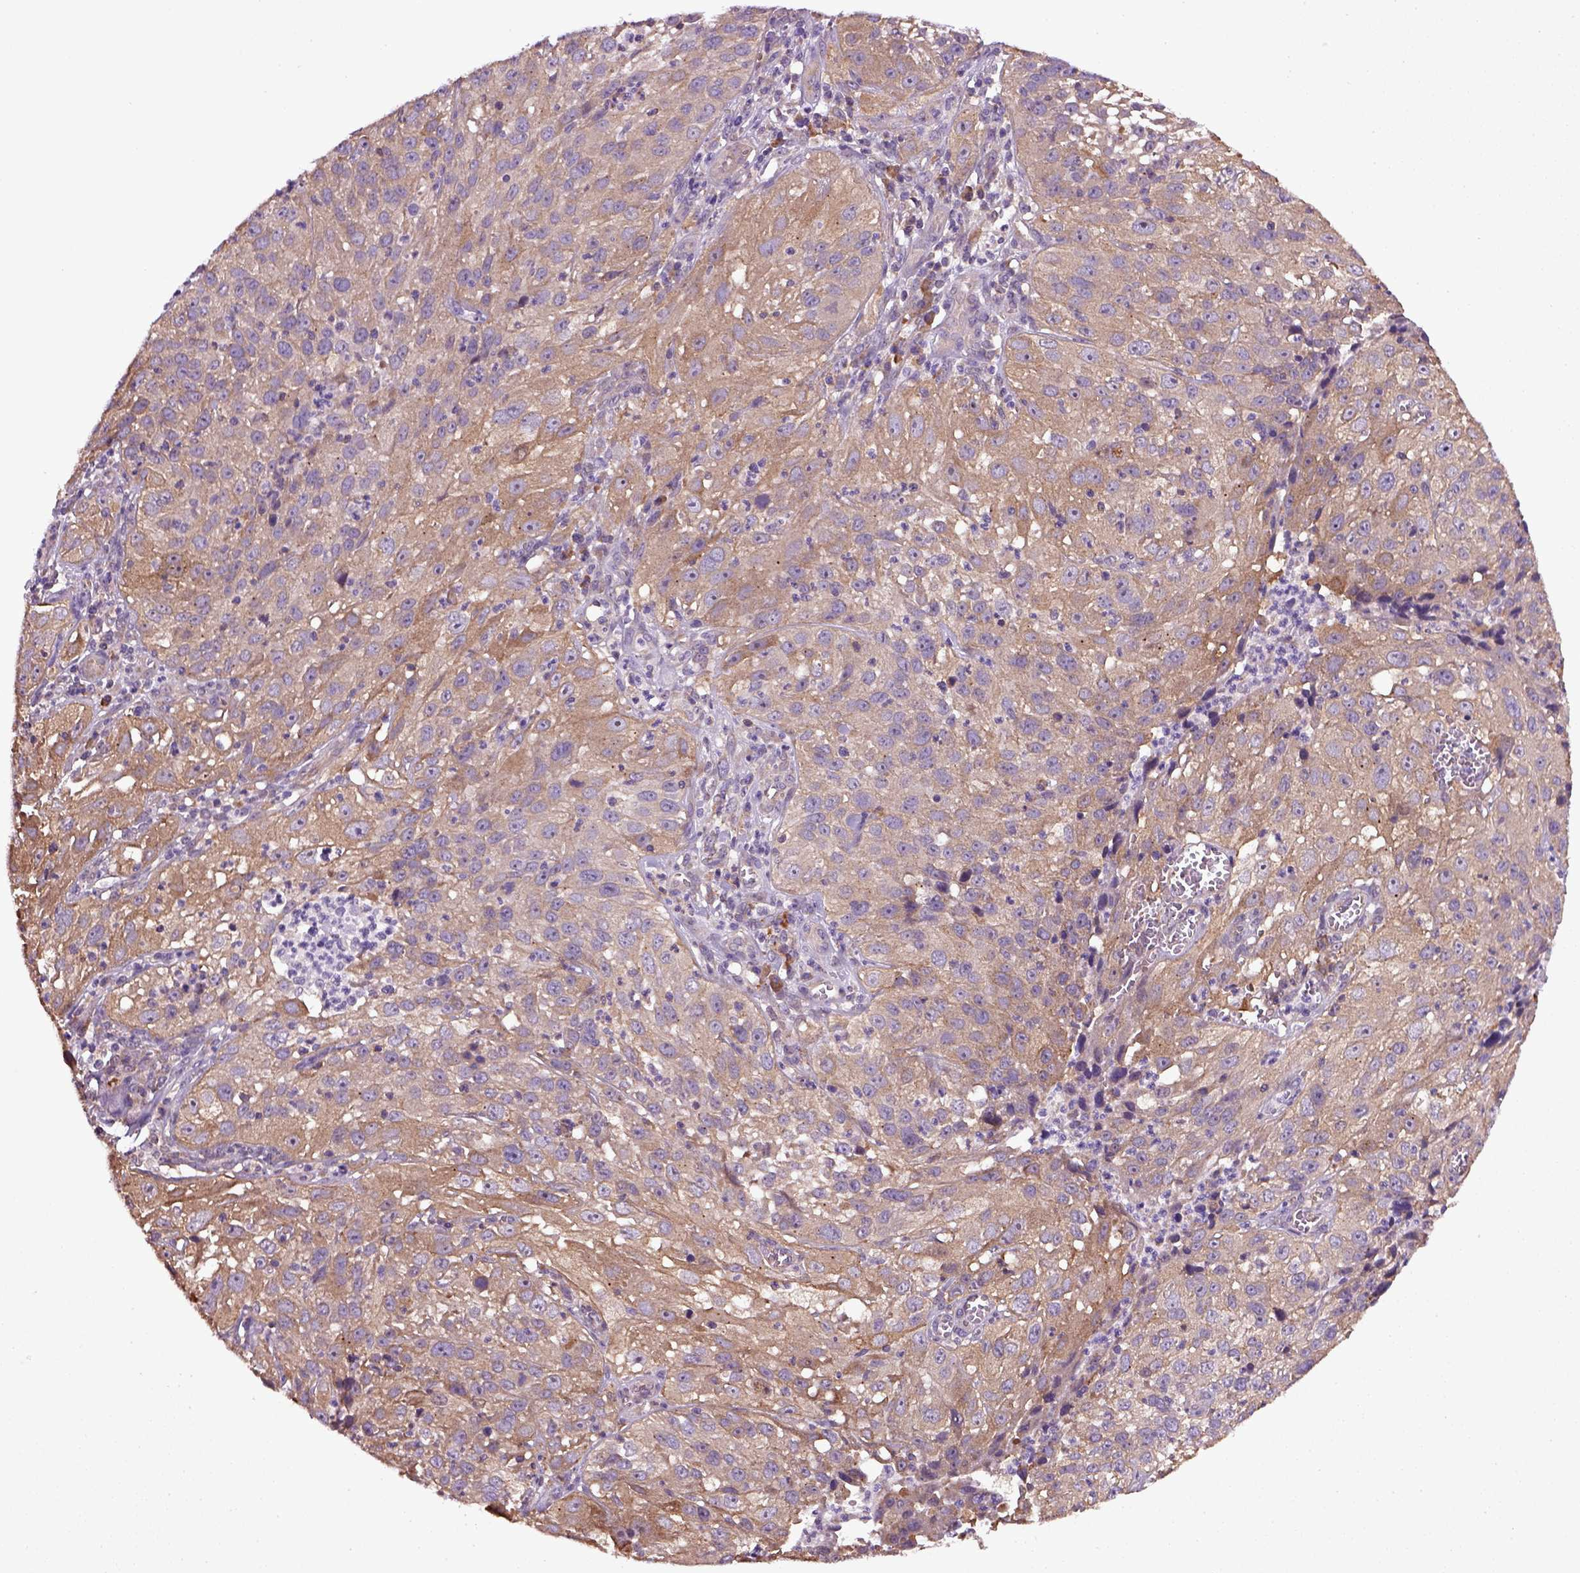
{"staining": {"intensity": "weak", "quantity": ">75%", "location": "cytoplasmic/membranous"}, "tissue": "cervical cancer", "cell_type": "Tumor cells", "image_type": "cancer", "snomed": [{"axis": "morphology", "description": "Squamous cell carcinoma, NOS"}, {"axis": "topography", "description": "Cervix"}], "caption": "A brown stain labels weak cytoplasmic/membranous expression of a protein in cervical squamous cell carcinoma tumor cells. (IHC, brightfield microscopy, high magnification).", "gene": "TPRG1", "patient": {"sex": "female", "age": 32}}